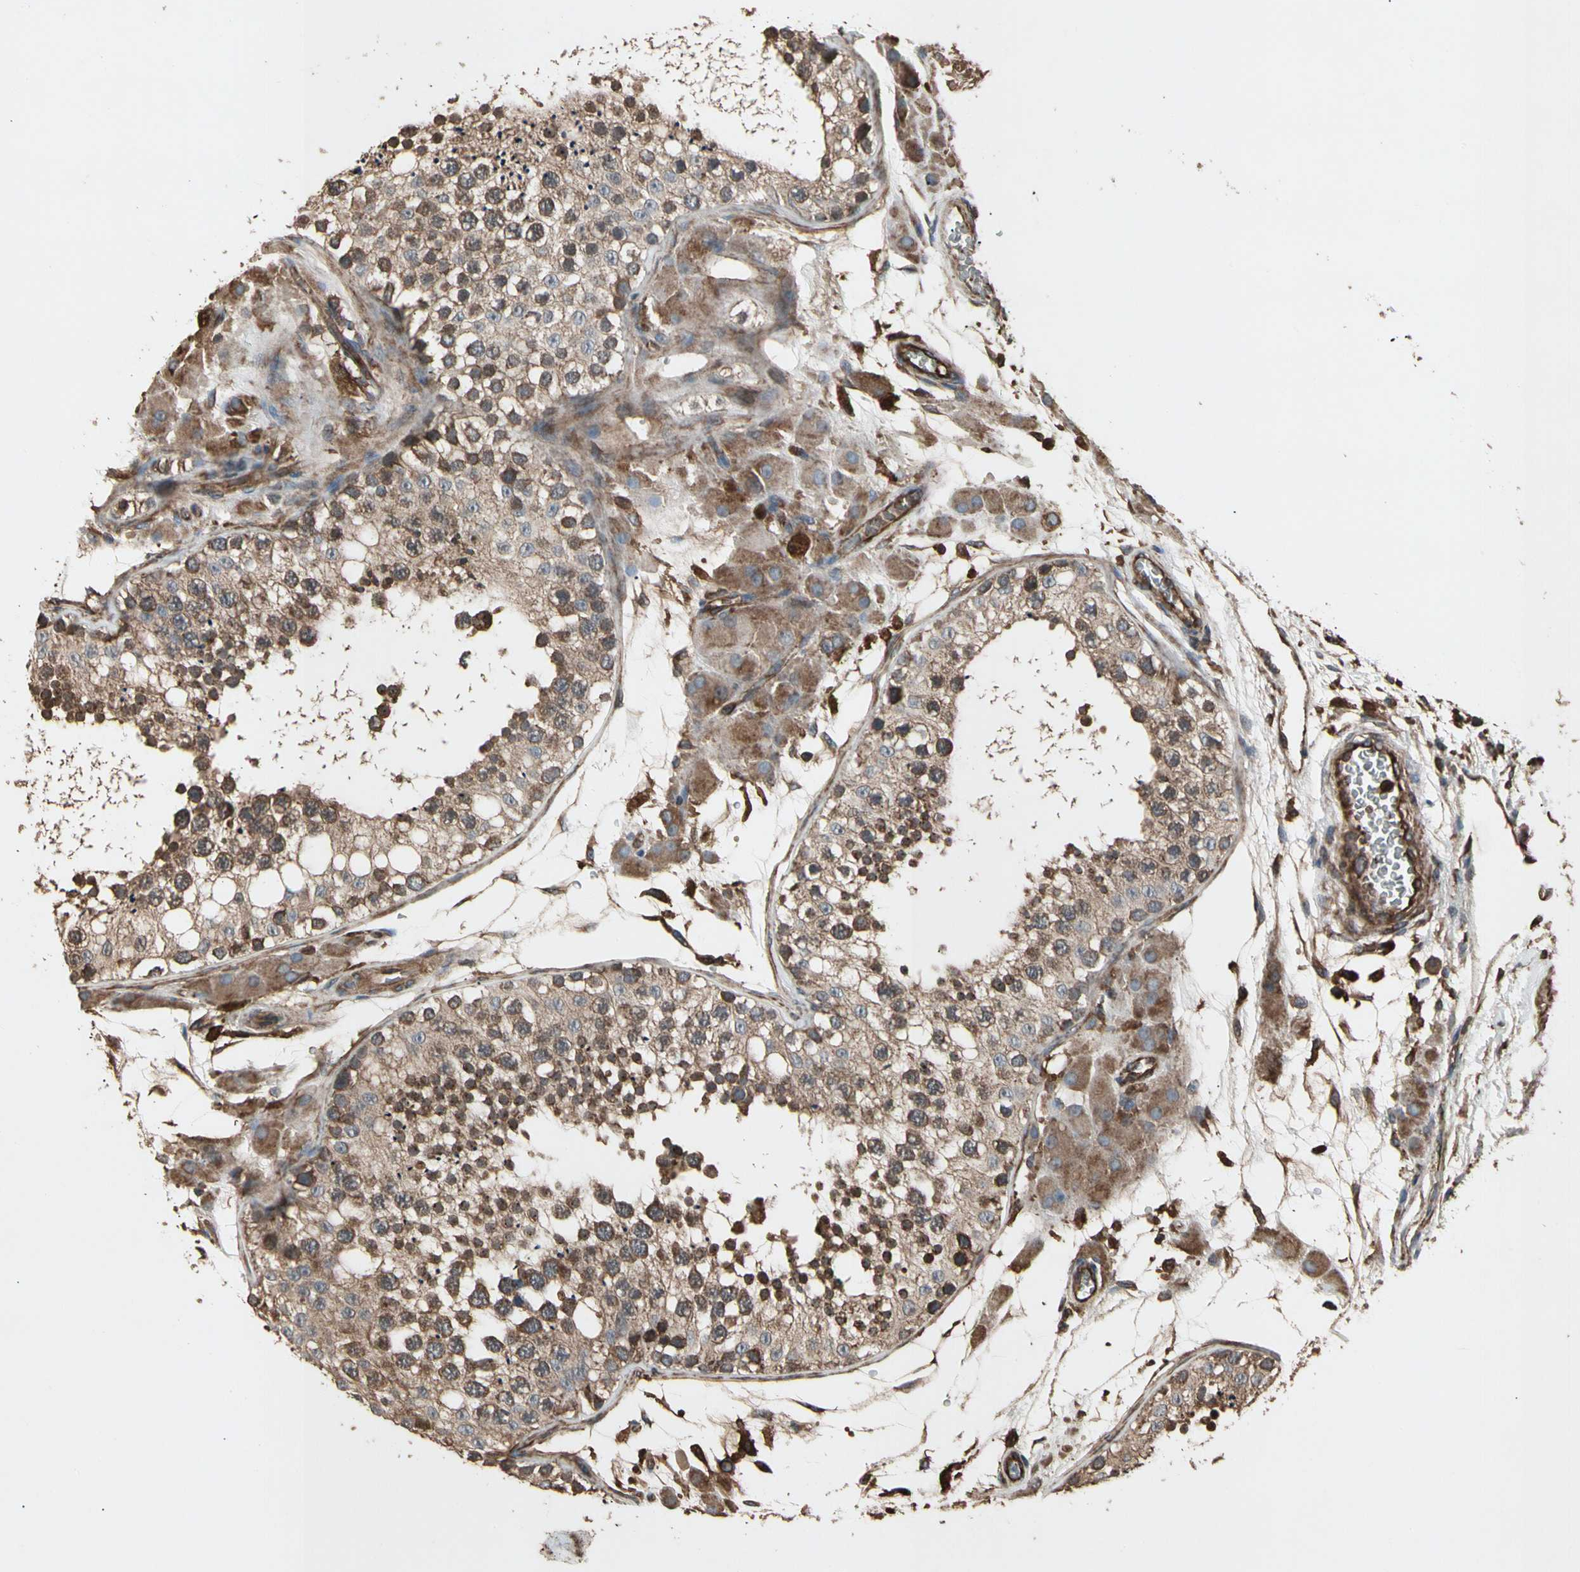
{"staining": {"intensity": "strong", "quantity": ">75%", "location": "cytoplasmic/membranous"}, "tissue": "testis", "cell_type": "Cells in seminiferous ducts", "image_type": "normal", "snomed": [{"axis": "morphology", "description": "Normal tissue, NOS"}, {"axis": "topography", "description": "Testis"}], "caption": "Brown immunohistochemical staining in unremarkable testis reveals strong cytoplasmic/membranous staining in approximately >75% of cells in seminiferous ducts. The staining was performed using DAB to visualize the protein expression in brown, while the nuclei were stained in blue with hematoxylin (Magnification: 20x).", "gene": "AGBL2", "patient": {"sex": "male", "age": 26}}